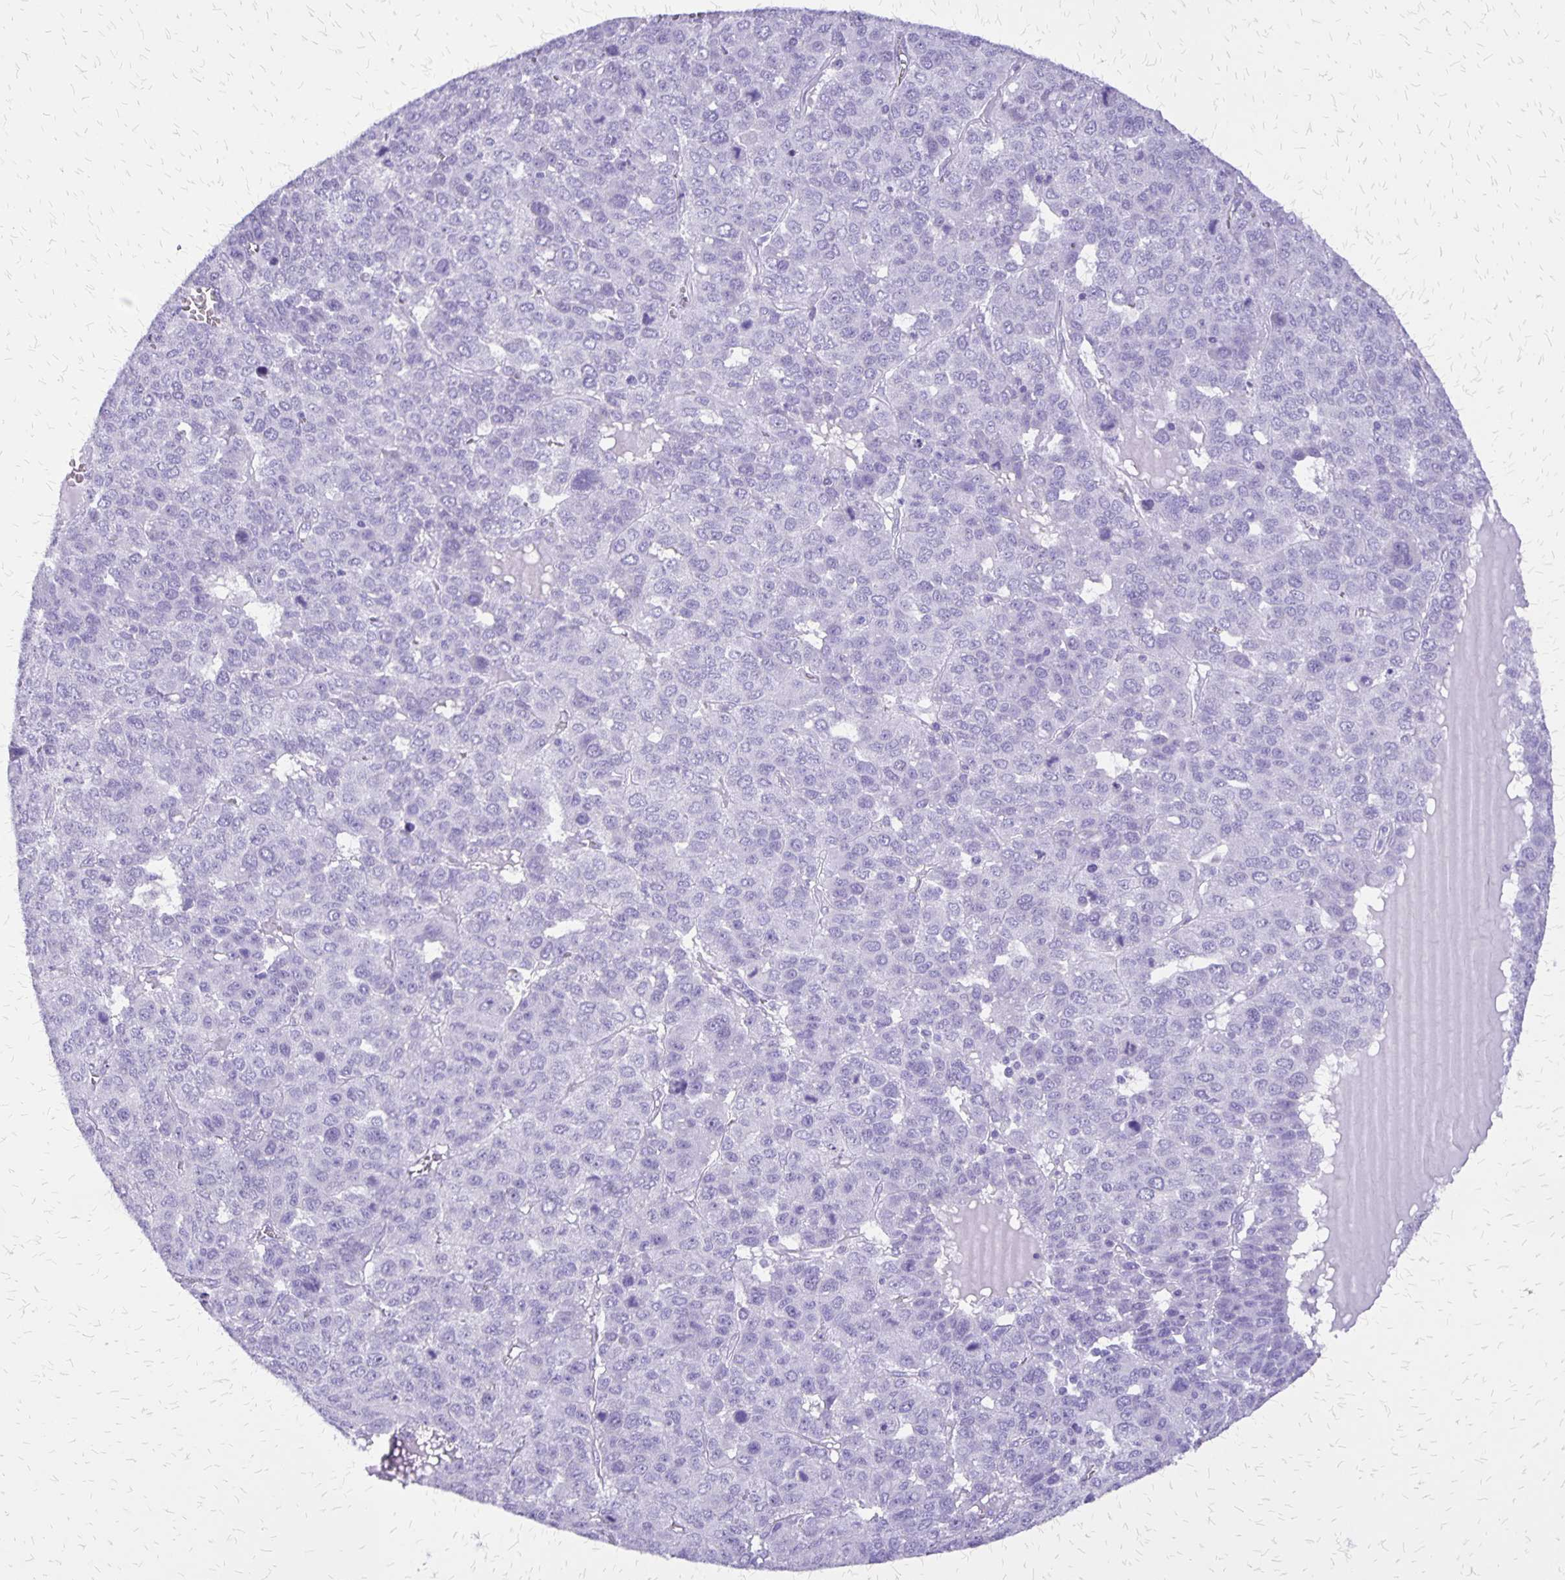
{"staining": {"intensity": "negative", "quantity": "none", "location": "none"}, "tissue": "liver cancer", "cell_type": "Tumor cells", "image_type": "cancer", "snomed": [{"axis": "morphology", "description": "Carcinoma, Hepatocellular, NOS"}, {"axis": "topography", "description": "Liver"}], "caption": "Immunohistochemical staining of liver cancer (hepatocellular carcinoma) reveals no significant staining in tumor cells.", "gene": "SLC13A2", "patient": {"sex": "male", "age": 69}}